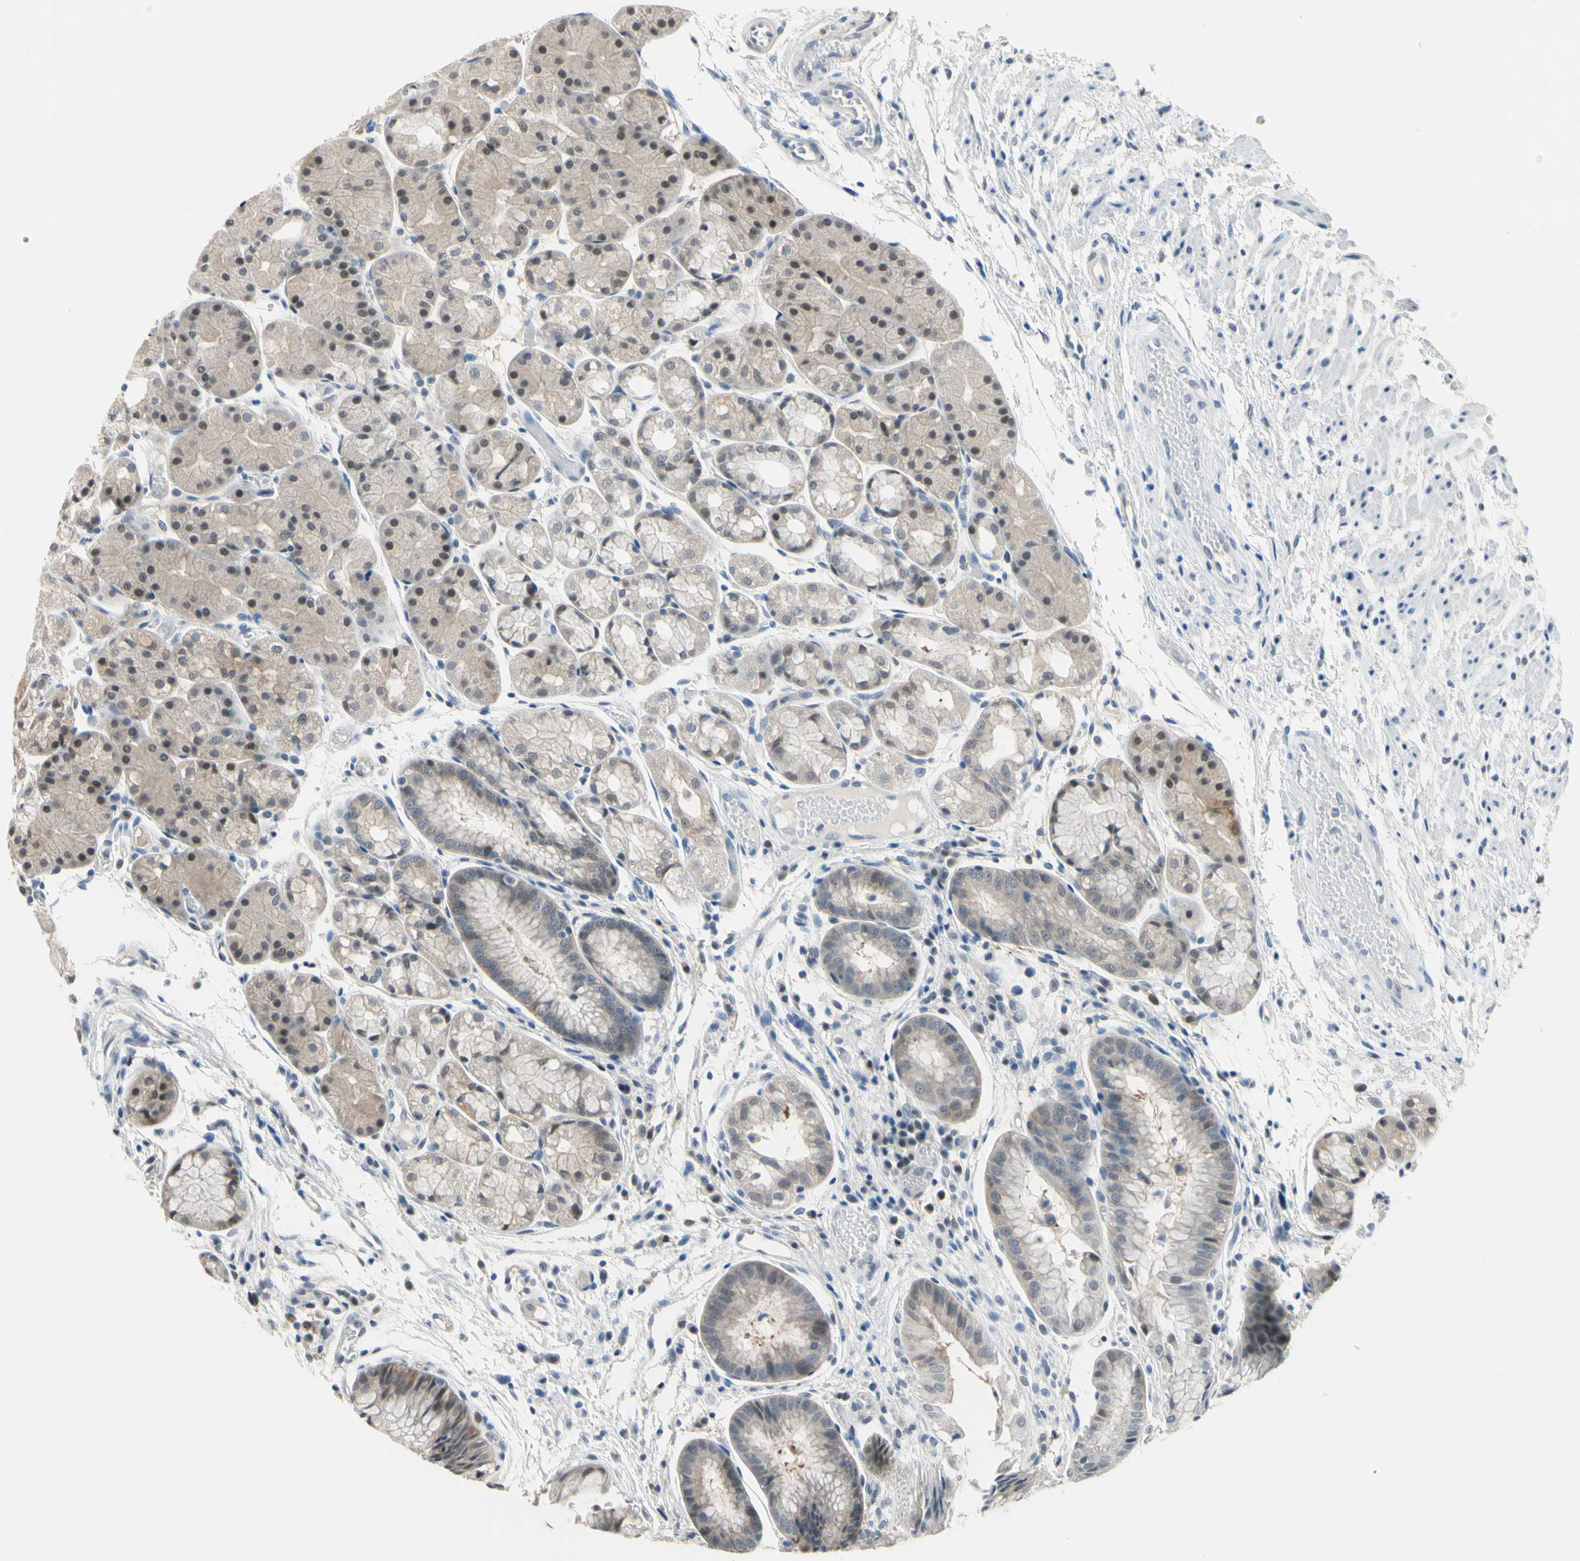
{"staining": {"intensity": "moderate", "quantity": "25%-75%", "location": "cytoplasmic/membranous,nuclear"}, "tissue": "stomach", "cell_type": "Glandular cells", "image_type": "normal", "snomed": [{"axis": "morphology", "description": "Normal tissue, NOS"}, {"axis": "topography", "description": "Stomach, upper"}], "caption": "Brown immunohistochemical staining in benign human stomach shows moderate cytoplasmic/membranous,nuclear staining in approximately 25%-75% of glandular cells. The staining is performed using DAB brown chromogen to label protein expression. The nuclei are counter-stained blue using hematoxylin.", "gene": "HSPA4", "patient": {"sex": "male", "age": 72}}